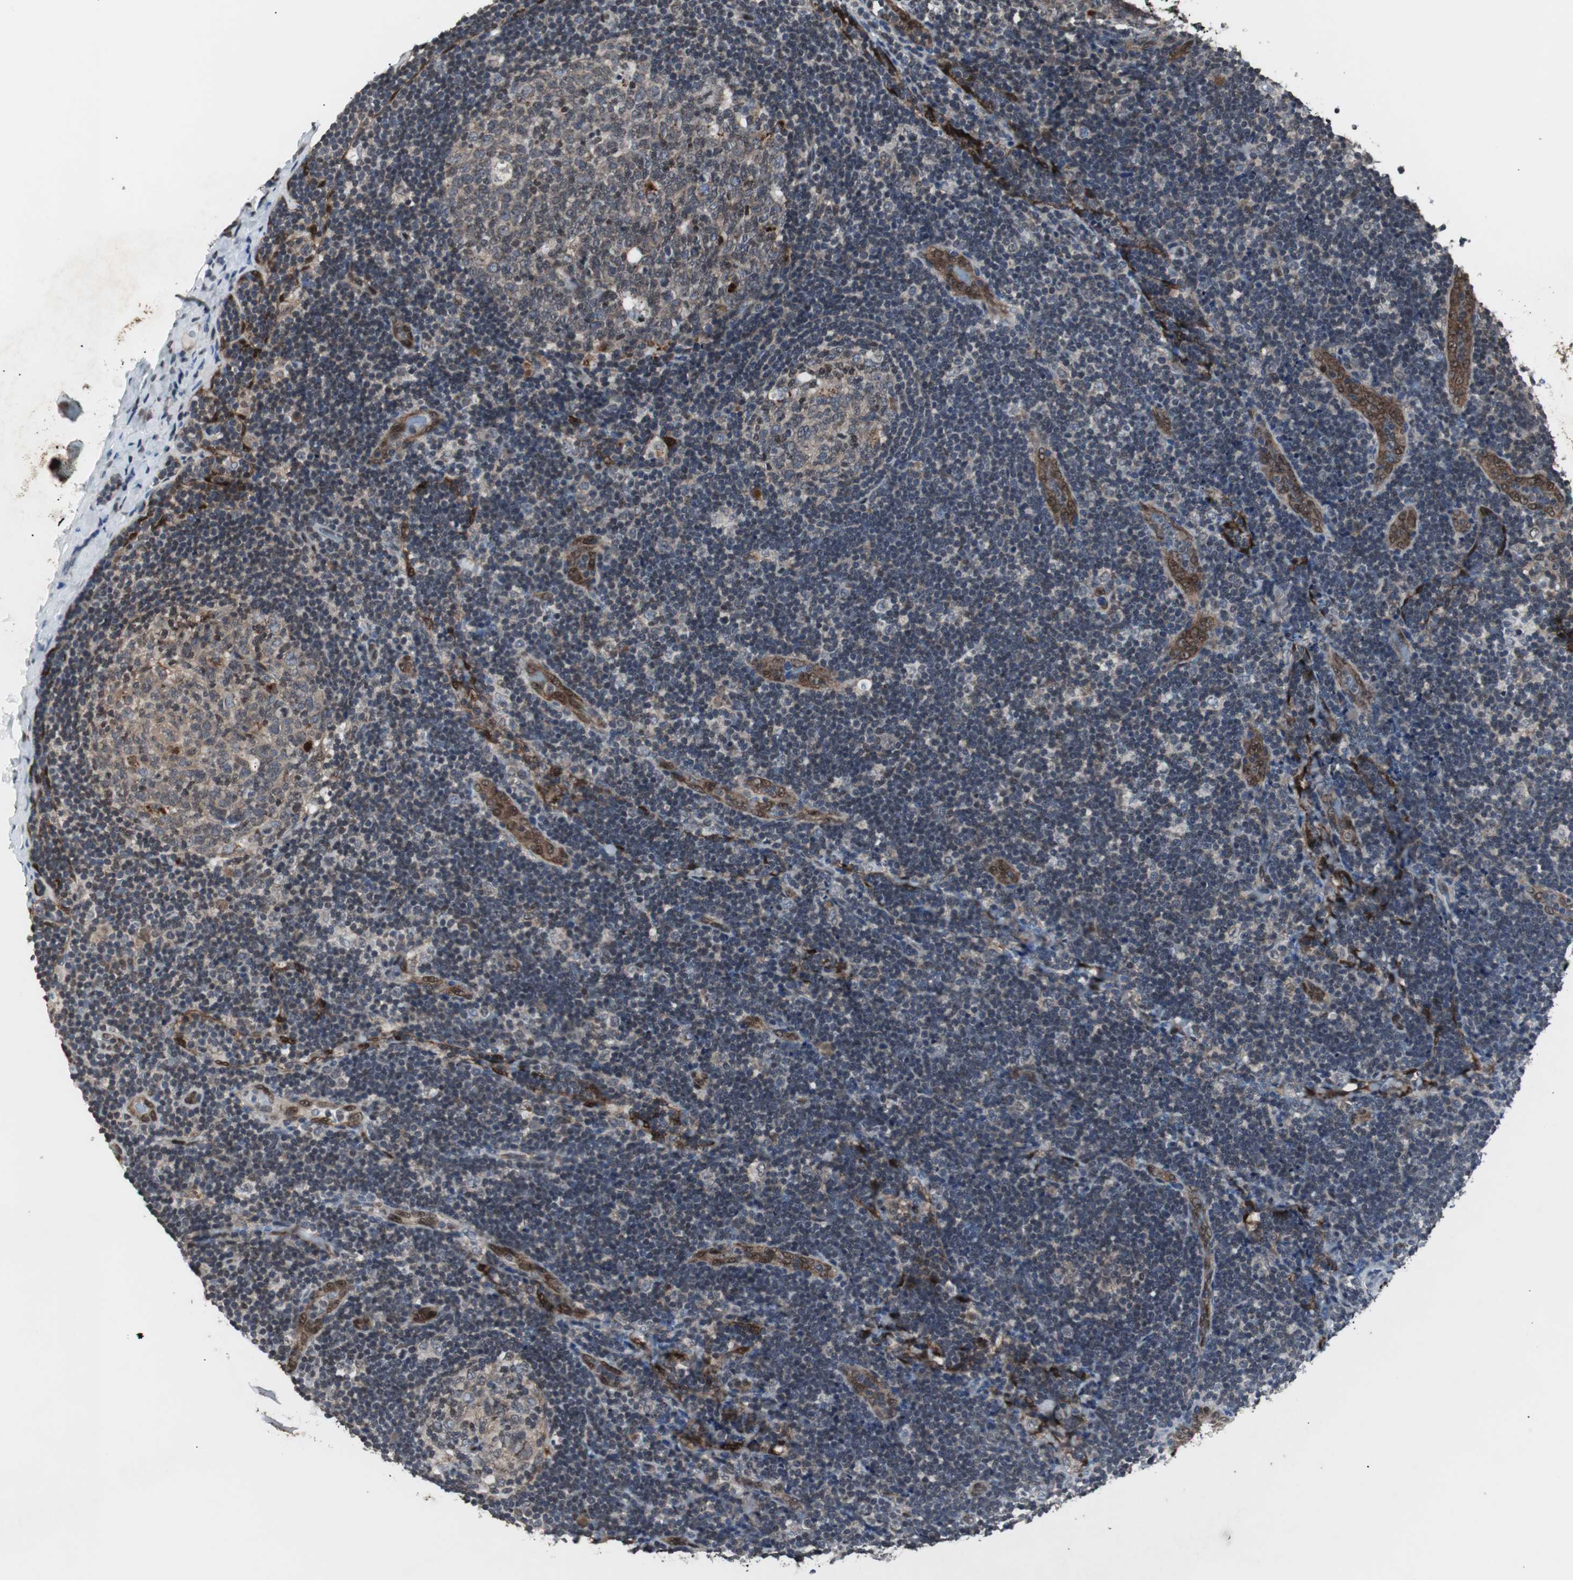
{"staining": {"intensity": "weak", "quantity": ">75%", "location": "cytoplasmic/membranous"}, "tissue": "lymph node", "cell_type": "Germinal center cells", "image_type": "normal", "snomed": [{"axis": "morphology", "description": "Normal tissue, NOS"}, {"axis": "topography", "description": "Lymph node"}], "caption": "Lymph node stained with immunohistochemistry (IHC) displays weak cytoplasmic/membranous positivity in approximately >75% of germinal center cells.", "gene": "SMAD1", "patient": {"sex": "female", "age": 14}}